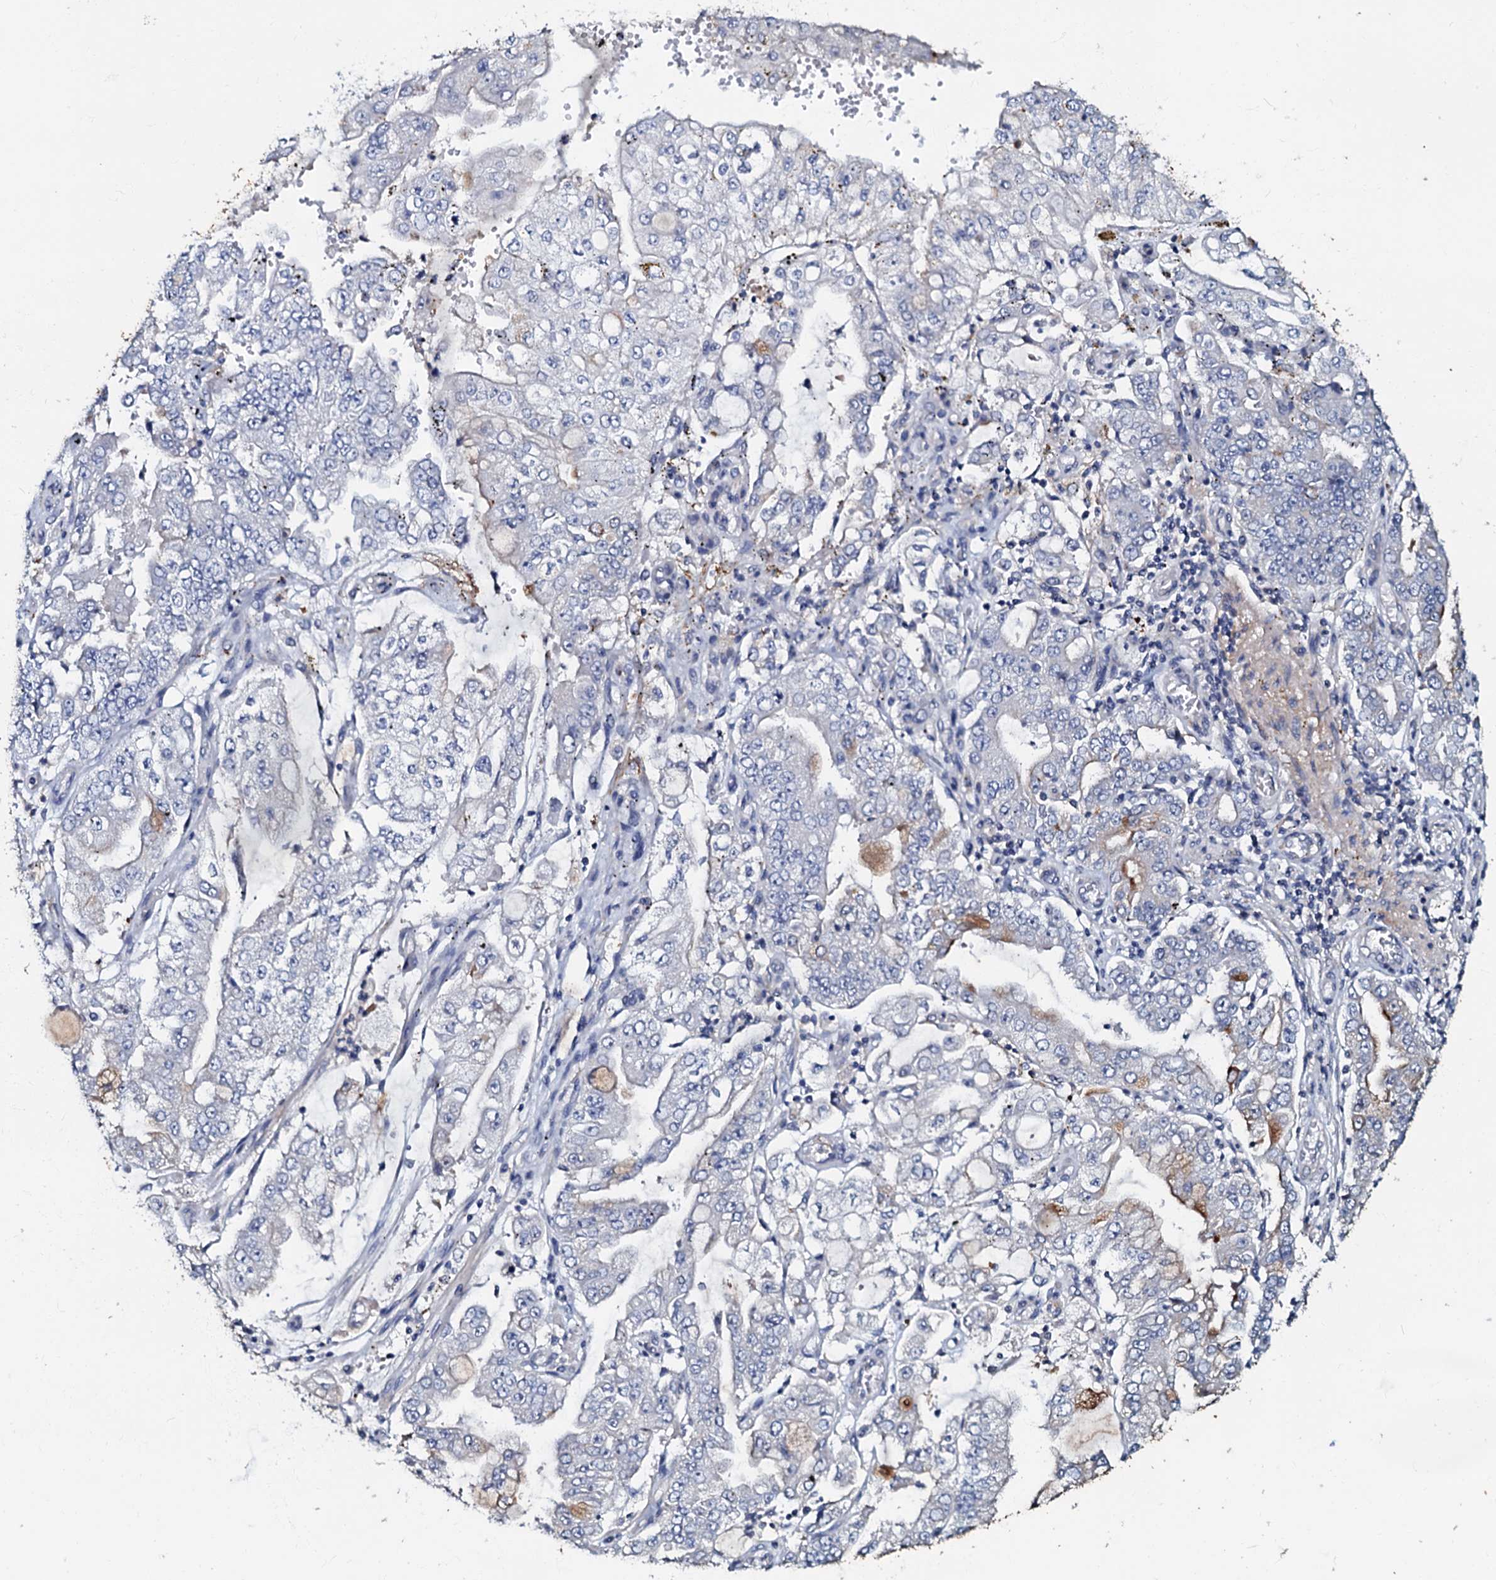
{"staining": {"intensity": "negative", "quantity": "none", "location": "none"}, "tissue": "stomach cancer", "cell_type": "Tumor cells", "image_type": "cancer", "snomed": [{"axis": "morphology", "description": "Adenocarcinoma, NOS"}, {"axis": "topography", "description": "Stomach"}], "caption": "There is no significant positivity in tumor cells of stomach cancer. The staining was performed using DAB to visualize the protein expression in brown, while the nuclei were stained in blue with hematoxylin (Magnification: 20x).", "gene": "MANSC4", "patient": {"sex": "male", "age": 76}}